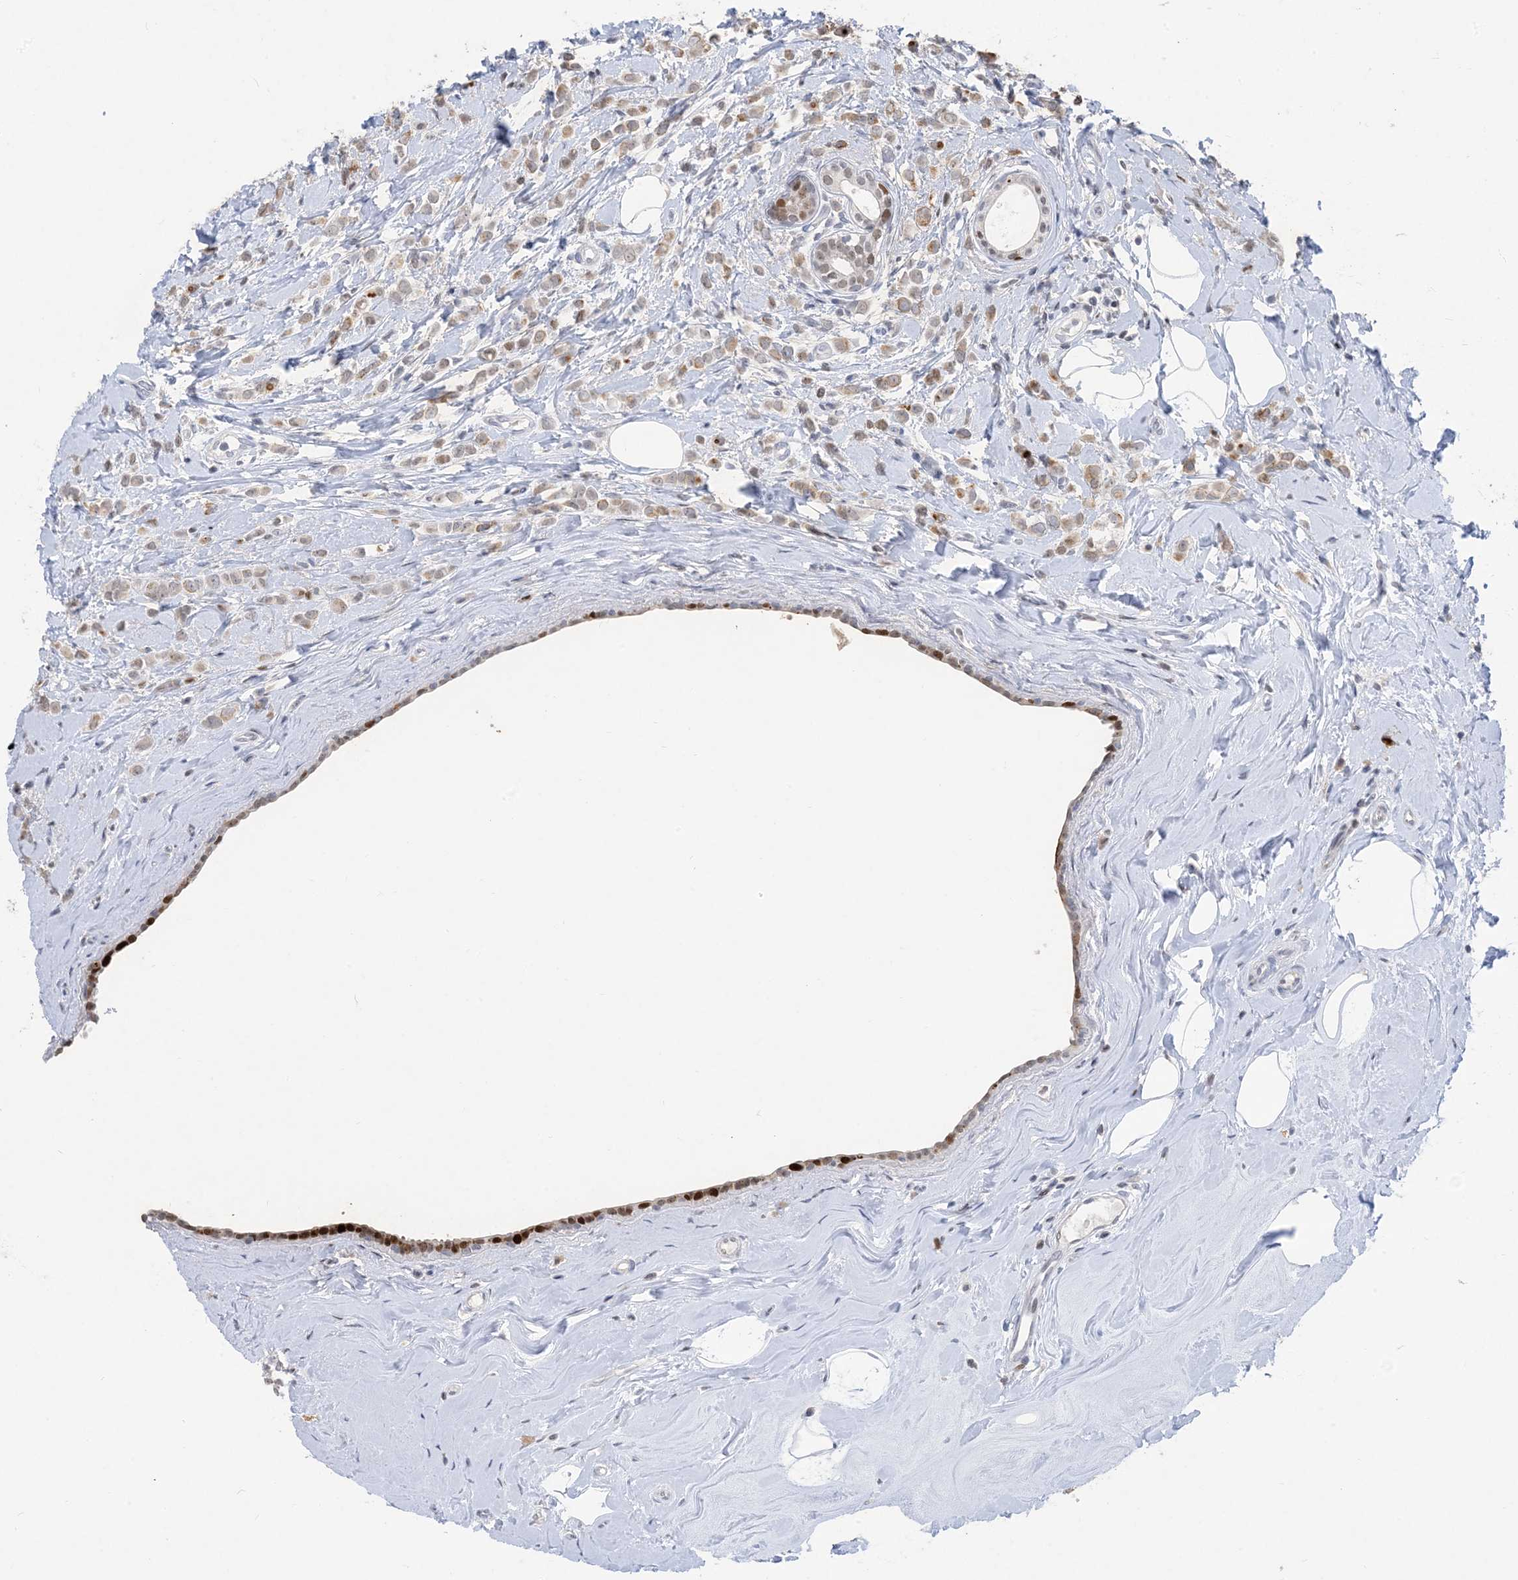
{"staining": {"intensity": "weak", "quantity": ">75%", "location": "cytoplasmic/membranous"}, "tissue": "breast cancer", "cell_type": "Tumor cells", "image_type": "cancer", "snomed": [{"axis": "morphology", "description": "Lobular carcinoma"}, {"axis": "topography", "description": "Breast"}], "caption": "Breast lobular carcinoma stained for a protein (brown) reveals weak cytoplasmic/membranous positive staining in about >75% of tumor cells.", "gene": "SLC25A53", "patient": {"sex": "female", "age": 47}}